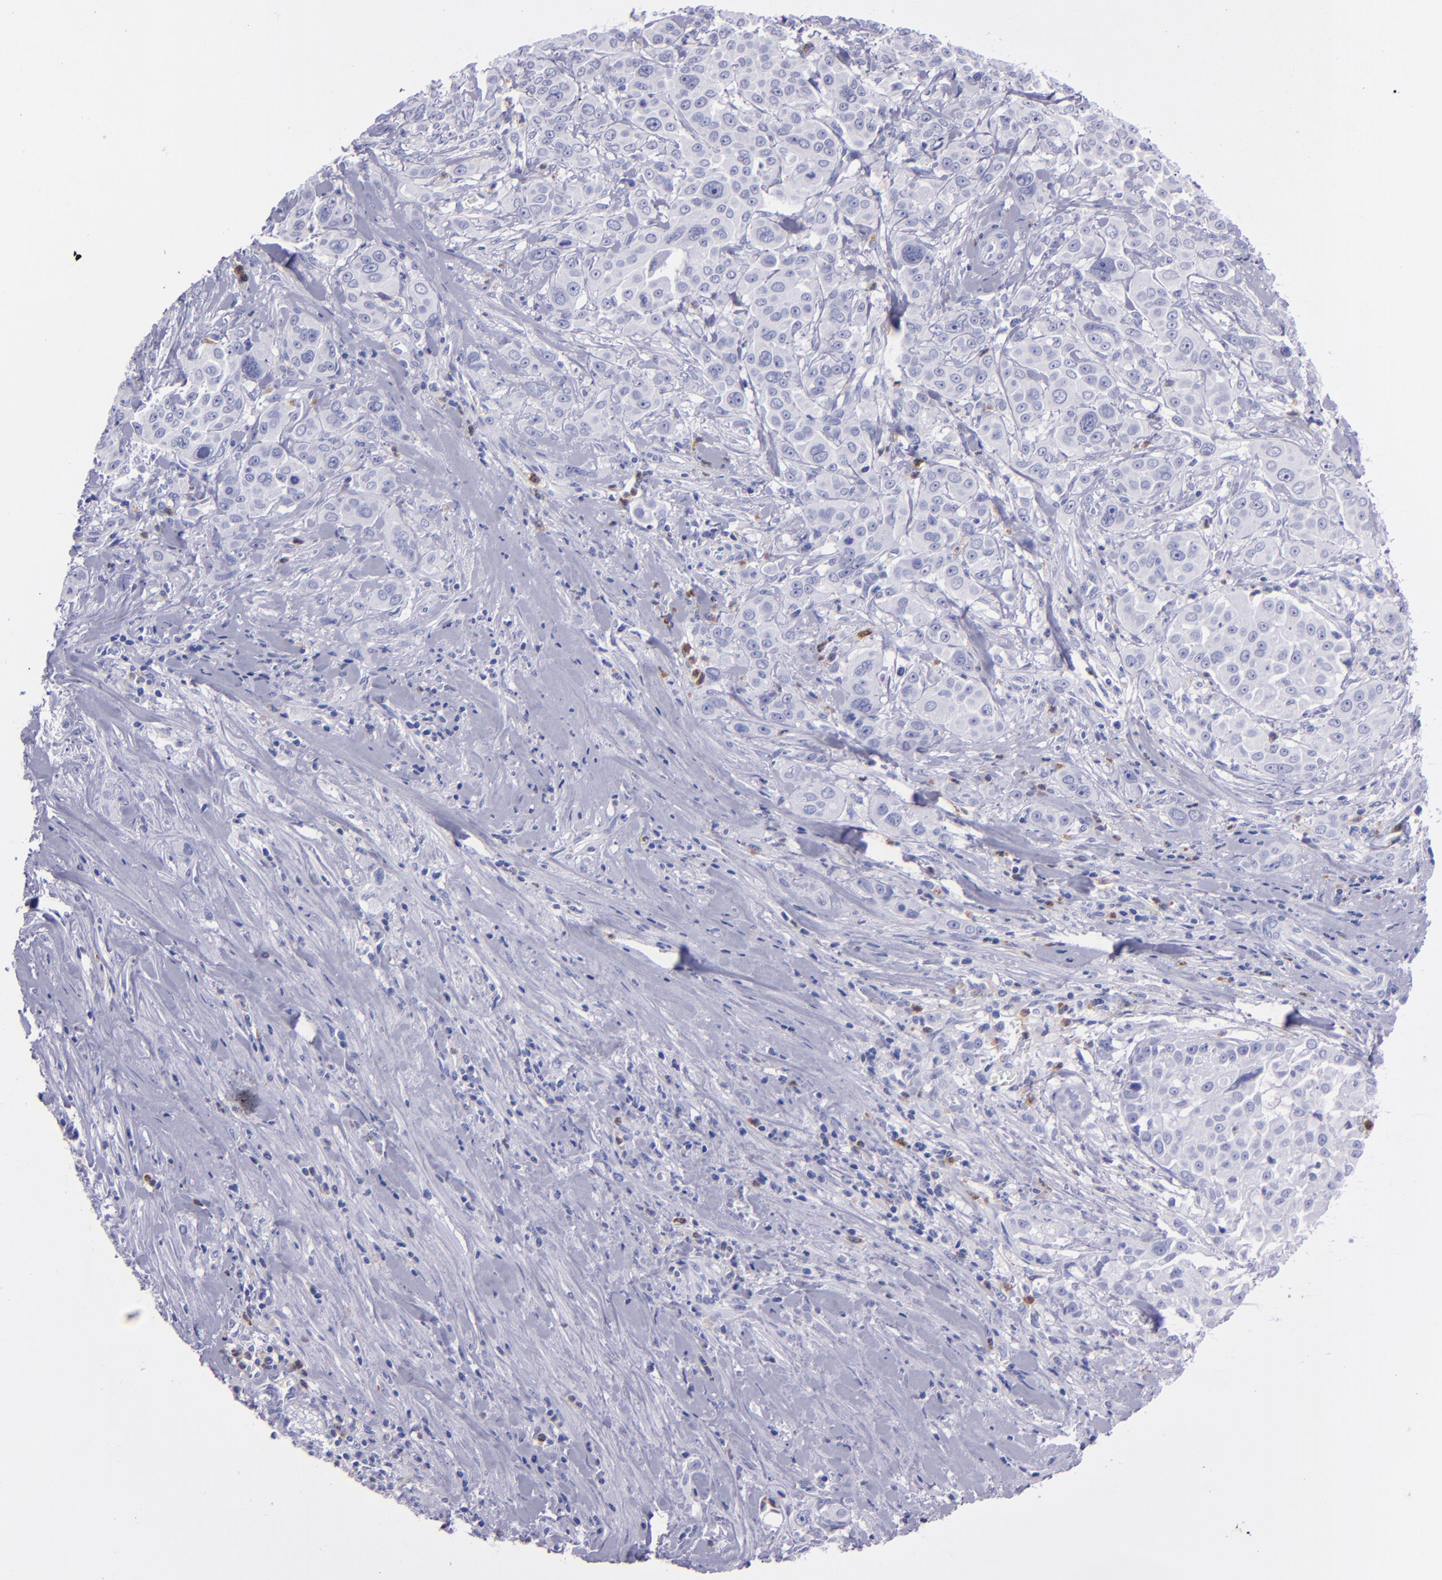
{"staining": {"intensity": "negative", "quantity": "none", "location": "none"}, "tissue": "pancreatic cancer", "cell_type": "Tumor cells", "image_type": "cancer", "snomed": [{"axis": "morphology", "description": "Adenocarcinoma, NOS"}, {"axis": "topography", "description": "Pancreas"}], "caption": "High power microscopy photomicrograph of an immunohistochemistry (IHC) image of pancreatic cancer (adenocarcinoma), revealing no significant expression in tumor cells.", "gene": "CR1", "patient": {"sex": "female", "age": 52}}